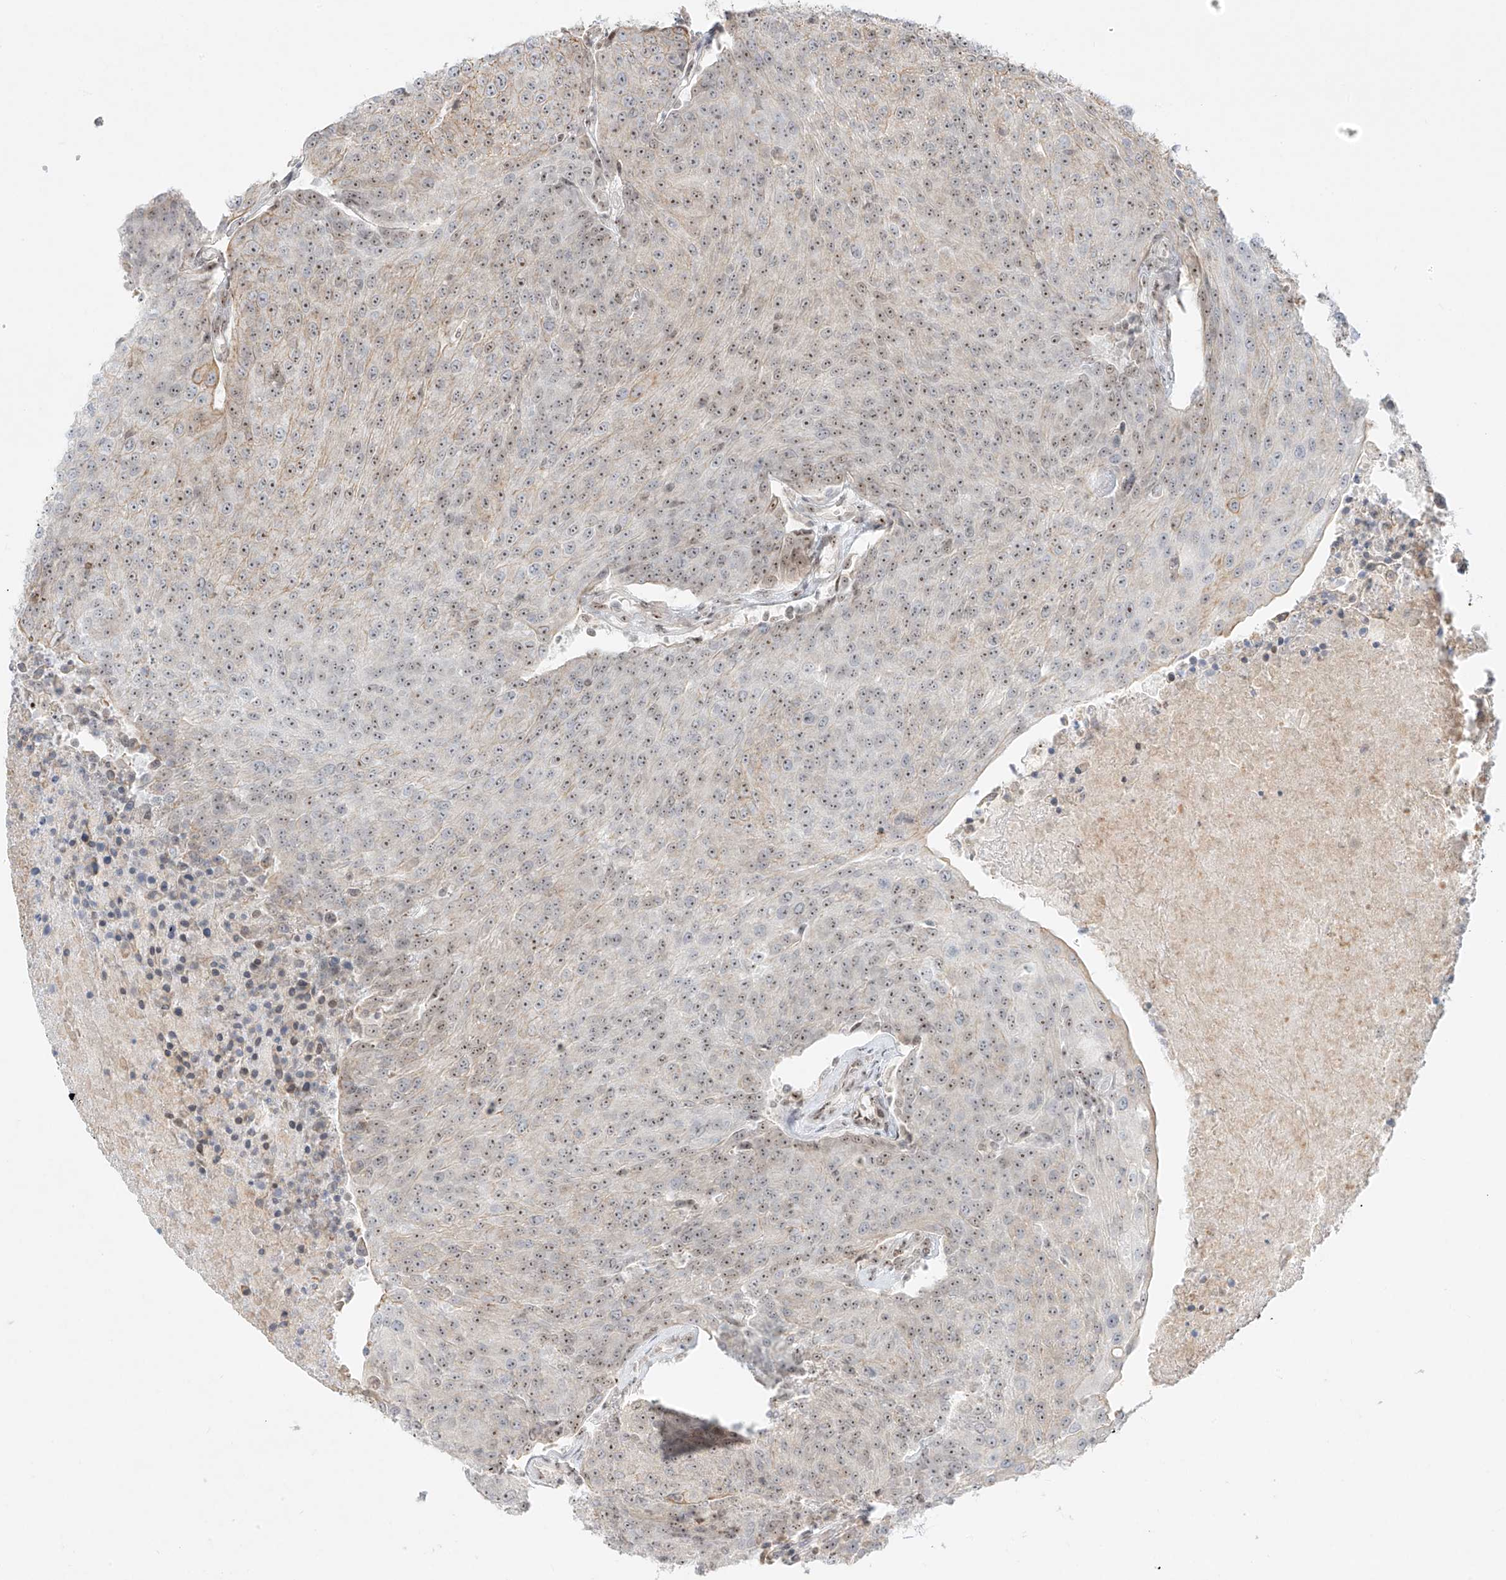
{"staining": {"intensity": "weak", "quantity": "25%-75%", "location": "nuclear"}, "tissue": "urothelial cancer", "cell_type": "Tumor cells", "image_type": "cancer", "snomed": [{"axis": "morphology", "description": "Urothelial carcinoma, High grade"}, {"axis": "topography", "description": "Urinary bladder"}], "caption": "High-power microscopy captured an IHC micrograph of urothelial carcinoma (high-grade), revealing weak nuclear staining in about 25%-75% of tumor cells.", "gene": "ZNF512", "patient": {"sex": "female", "age": 85}}